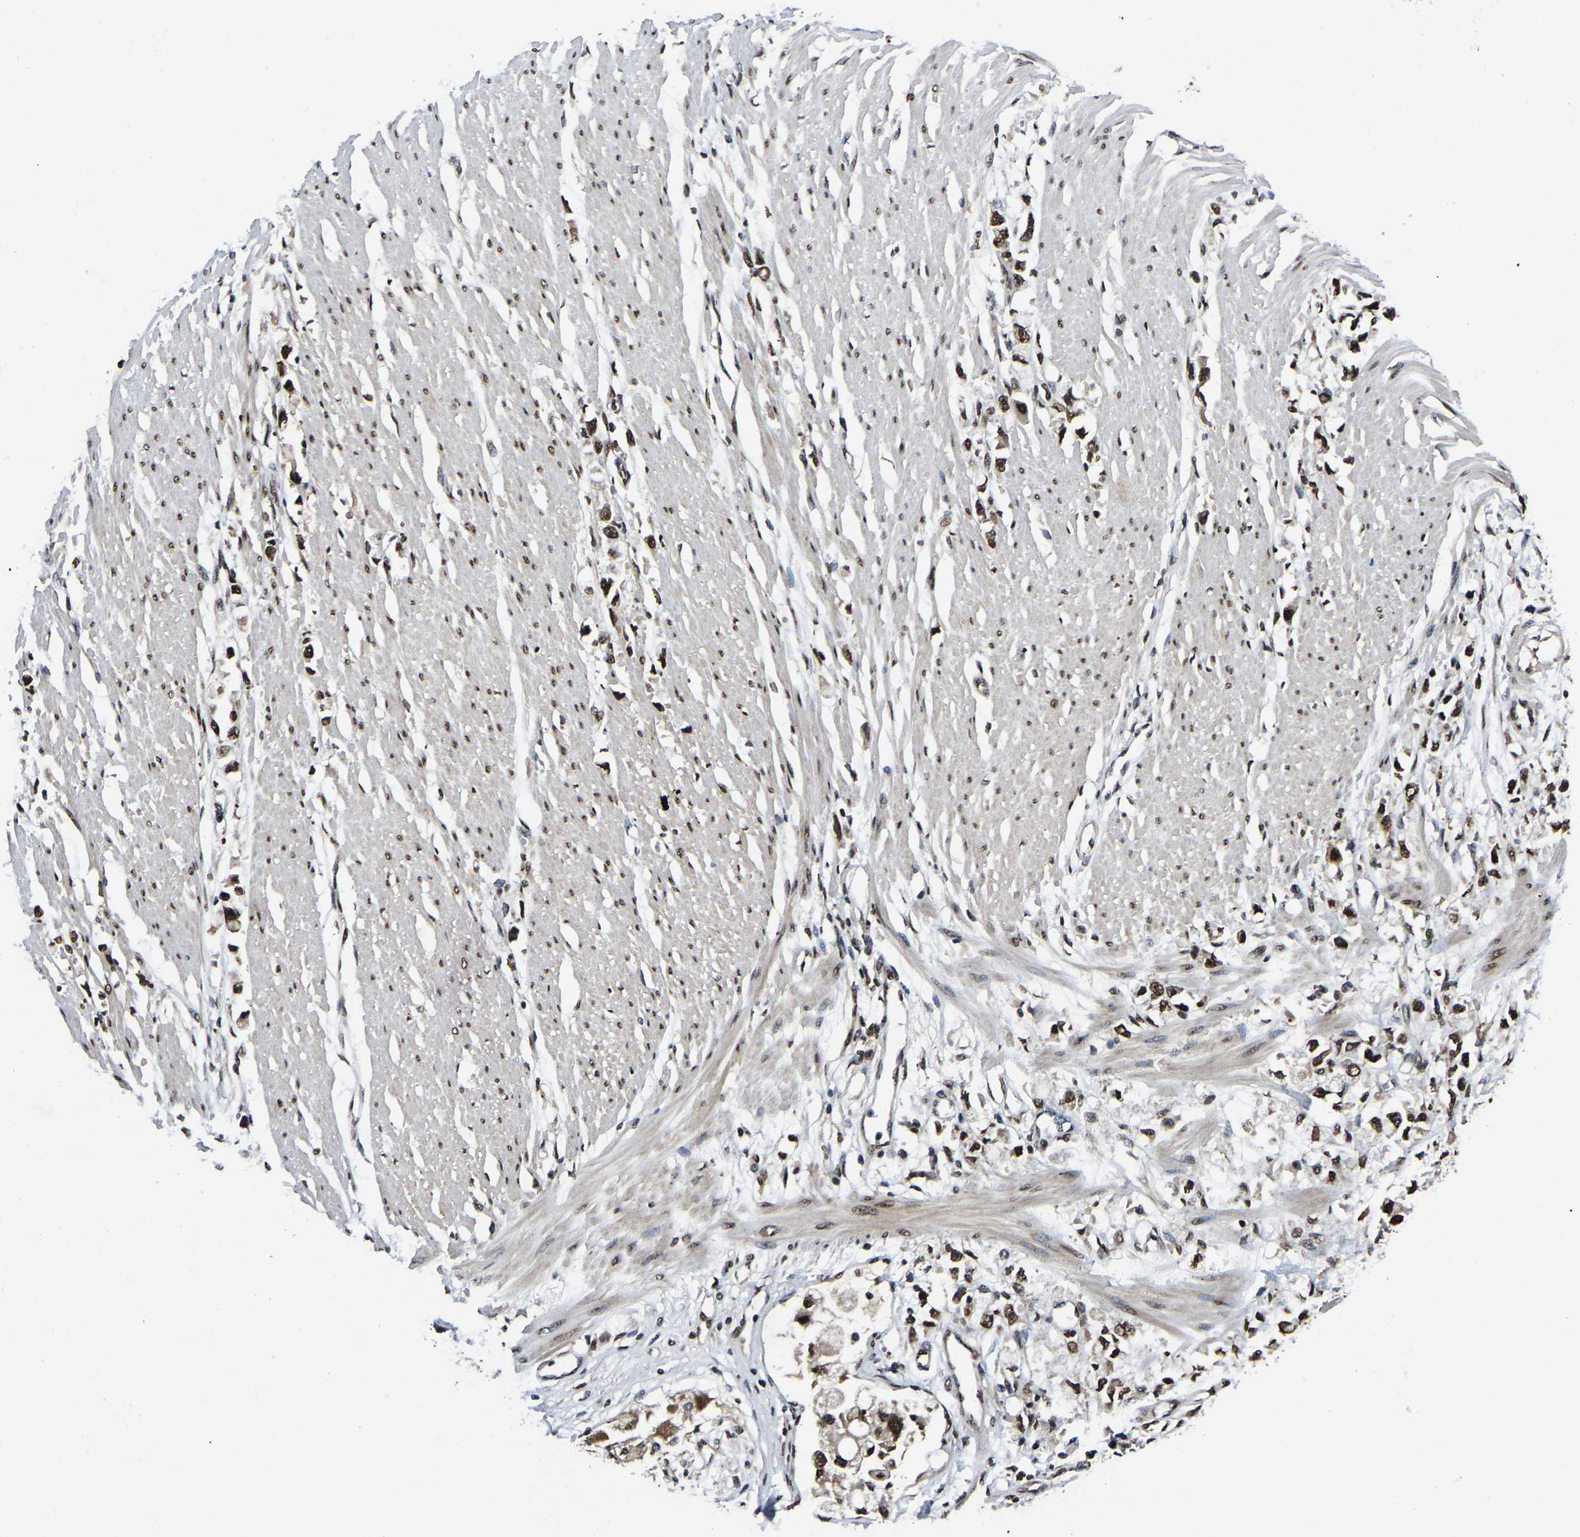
{"staining": {"intensity": "strong", "quantity": ">75%", "location": "nuclear"}, "tissue": "stomach cancer", "cell_type": "Tumor cells", "image_type": "cancer", "snomed": [{"axis": "morphology", "description": "Adenocarcinoma, NOS"}, {"axis": "topography", "description": "Stomach"}], "caption": "Protein positivity by IHC shows strong nuclear staining in approximately >75% of tumor cells in stomach cancer. The staining was performed using DAB to visualize the protein expression in brown, while the nuclei were stained in blue with hematoxylin (Magnification: 20x).", "gene": "TRIM35", "patient": {"sex": "female", "age": 59}}